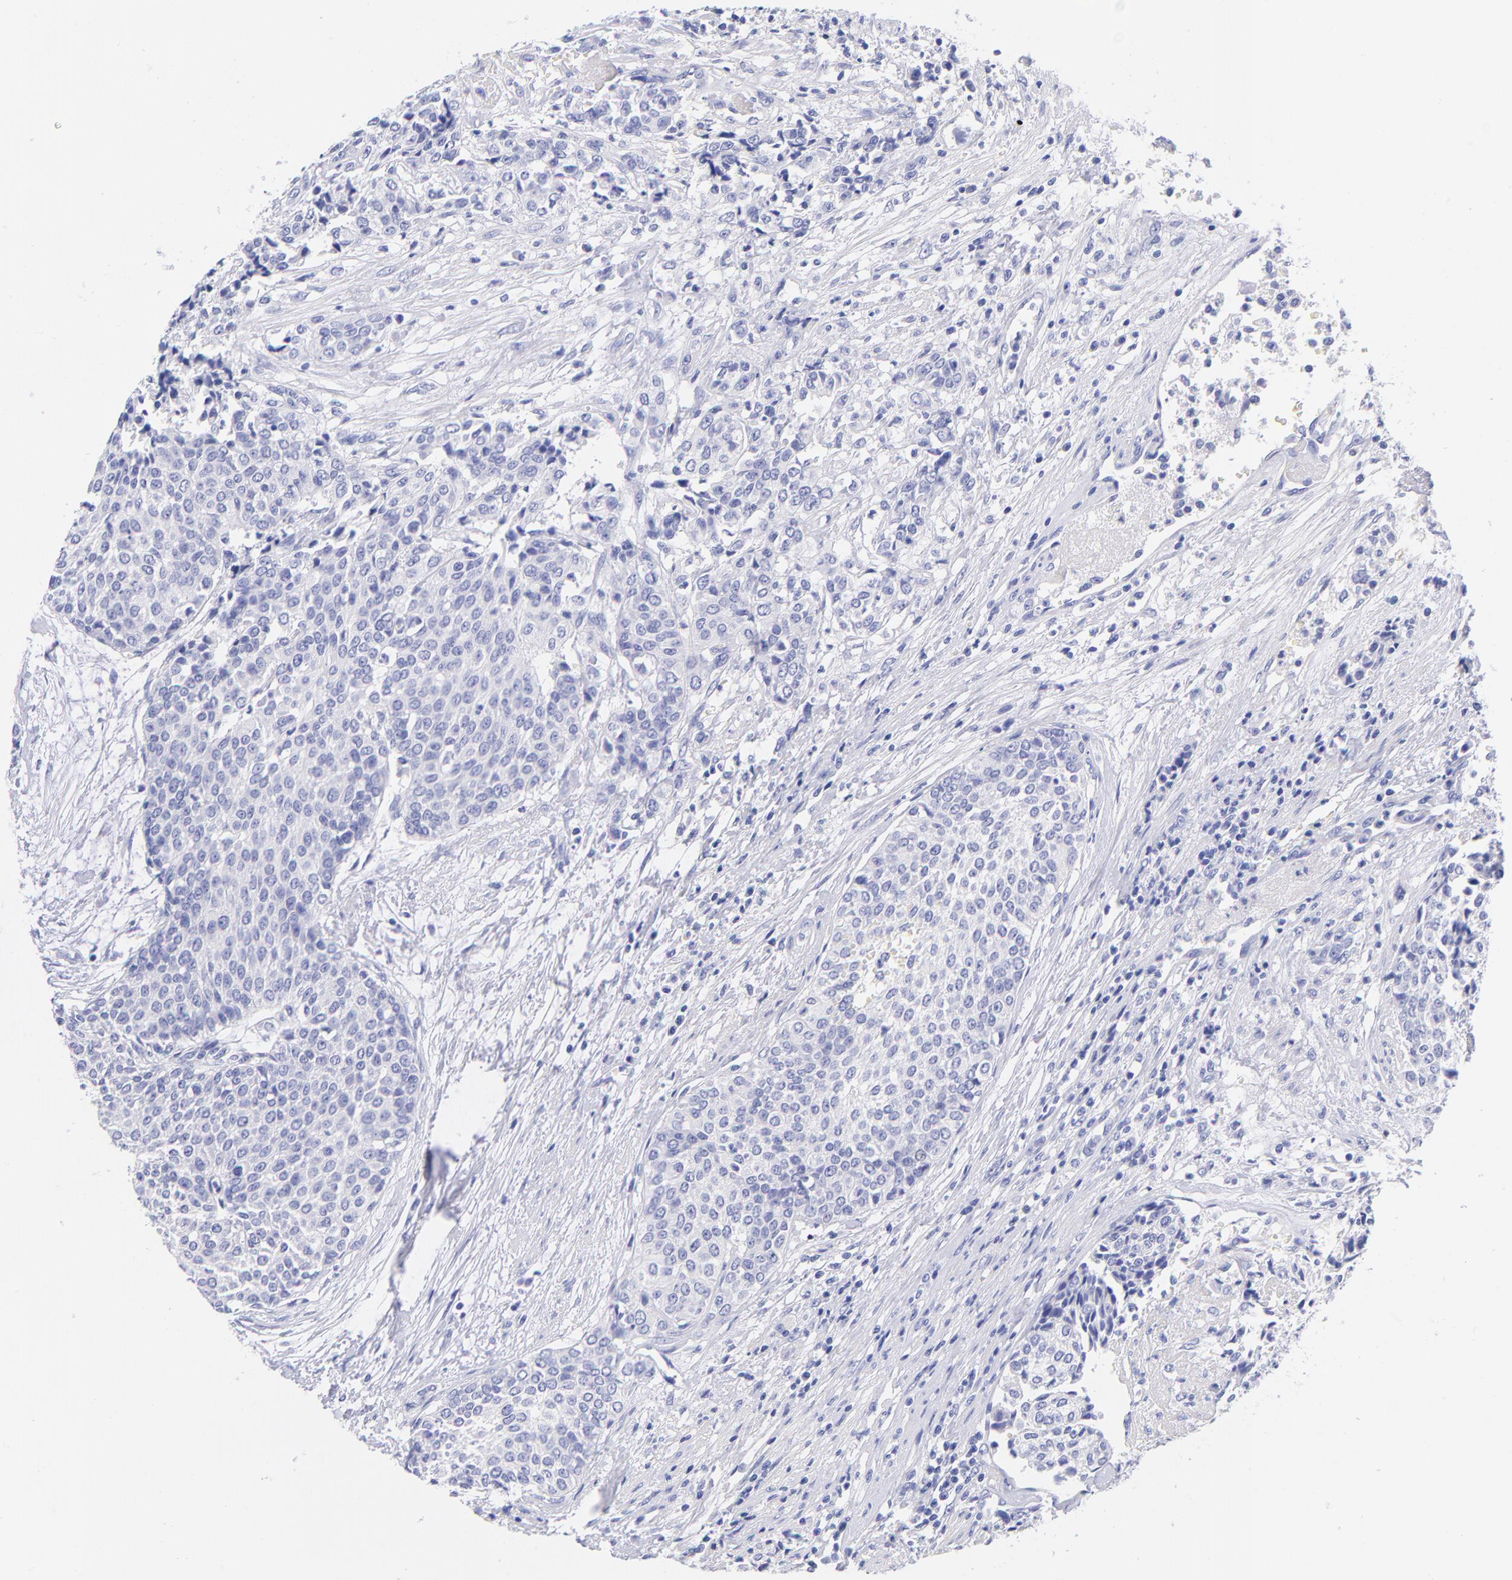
{"staining": {"intensity": "negative", "quantity": "none", "location": "none"}, "tissue": "urothelial cancer", "cell_type": "Tumor cells", "image_type": "cancer", "snomed": [{"axis": "morphology", "description": "Urothelial carcinoma, Low grade"}, {"axis": "topography", "description": "Urinary bladder"}], "caption": "The histopathology image shows no staining of tumor cells in urothelial cancer.", "gene": "RAB3B", "patient": {"sex": "female", "age": 73}}